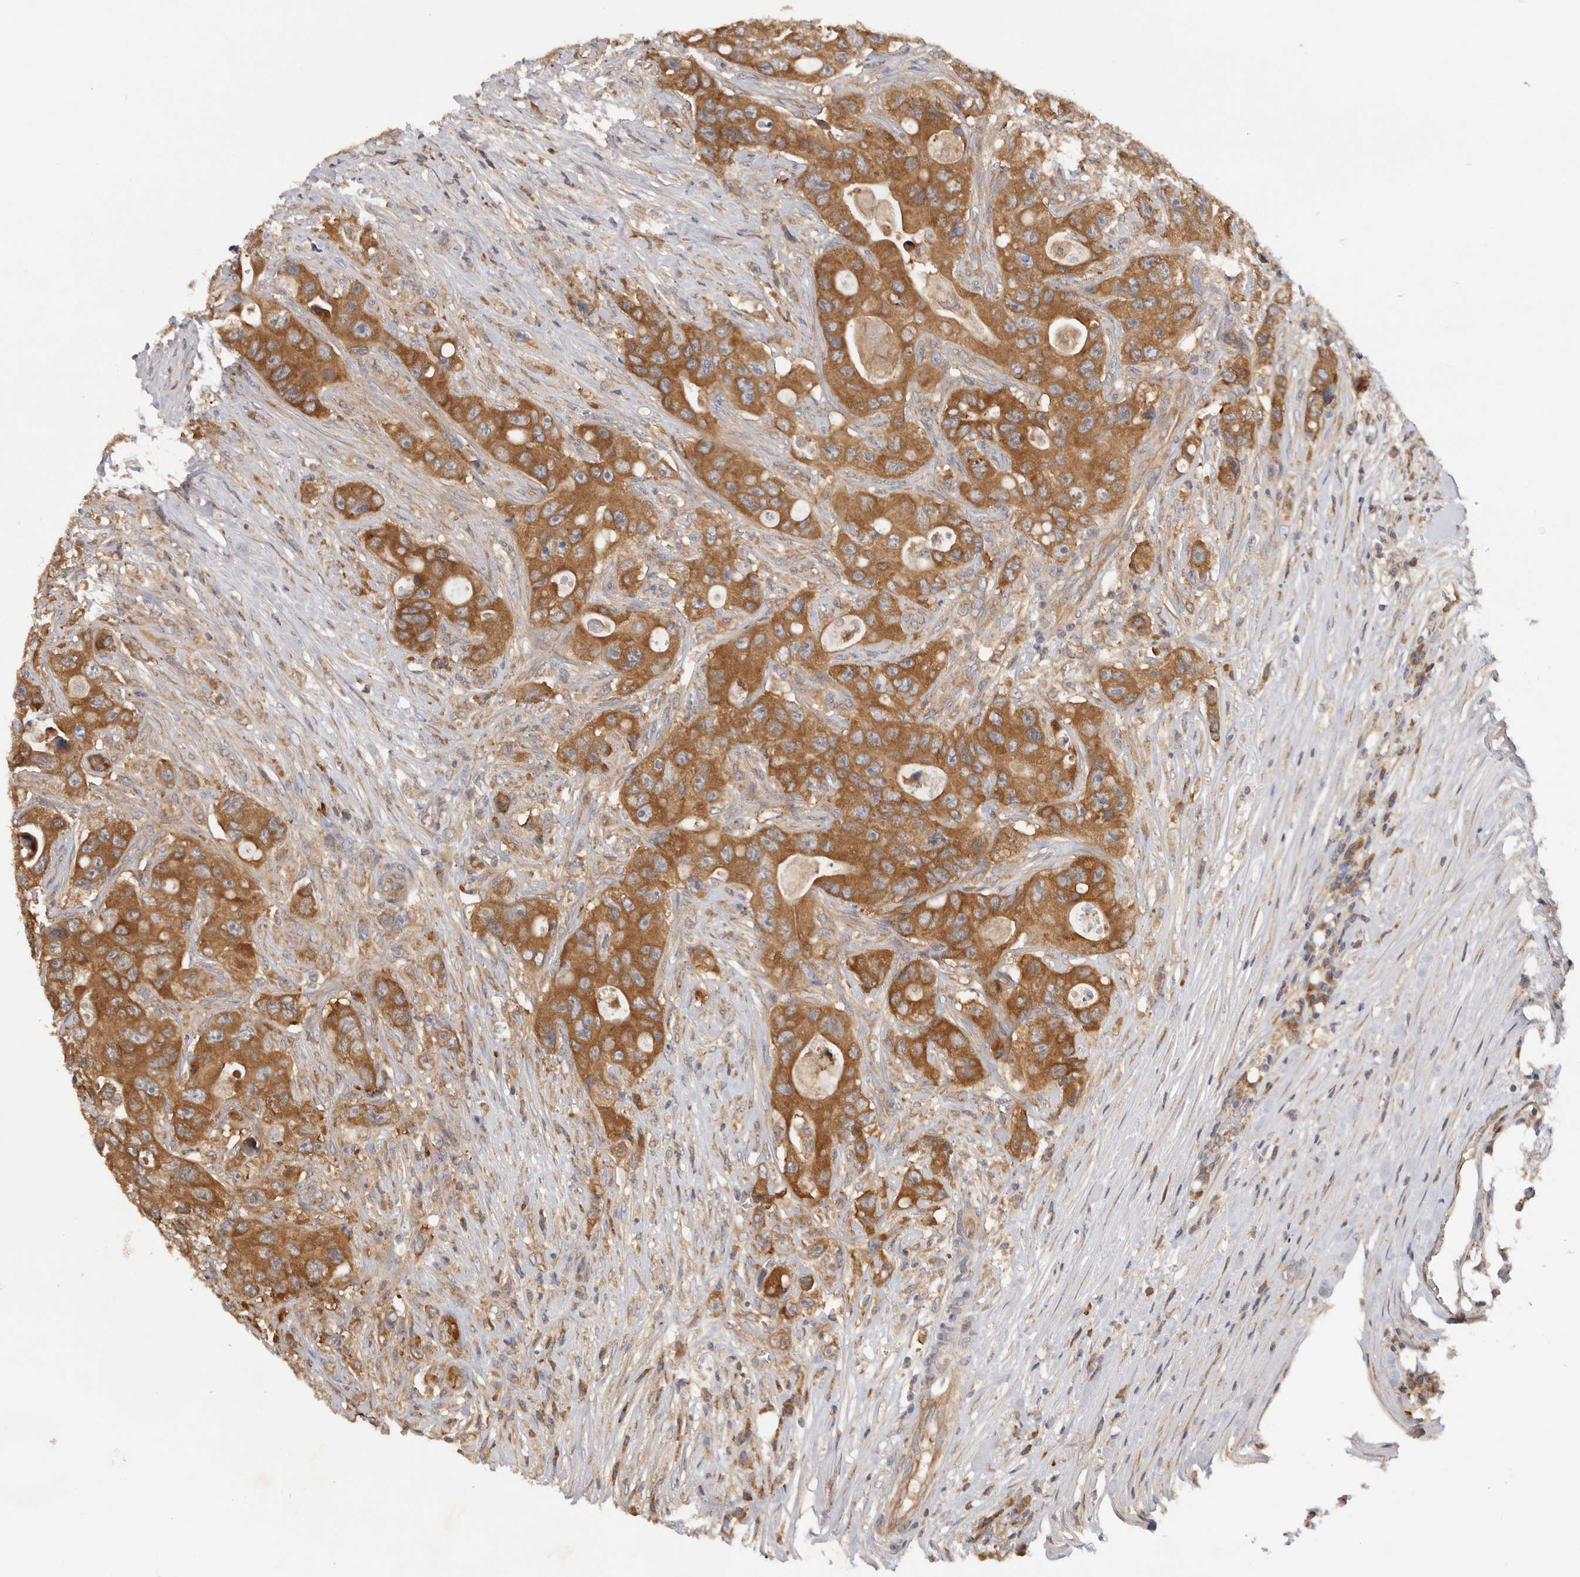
{"staining": {"intensity": "strong", "quantity": ">75%", "location": "cytoplasmic/membranous"}, "tissue": "colorectal cancer", "cell_type": "Tumor cells", "image_type": "cancer", "snomed": [{"axis": "morphology", "description": "Adenocarcinoma, NOS"}, {"axis": "topography", "description": "Colon"}], "caption": "Brown immunohistochemical staining in adenocarcinoma (colorectal) shows strong cytoplasmic/membranous positivity in about >75% of tumor cells. The staining was performed using DAB (3,3'-diaminobenzidine), with brown indicating positive protein expression. Nuclei are stained blue with hematoxylin.", "gene": "PPP1R42", "patient": {"sex": "female", "age": 46}}